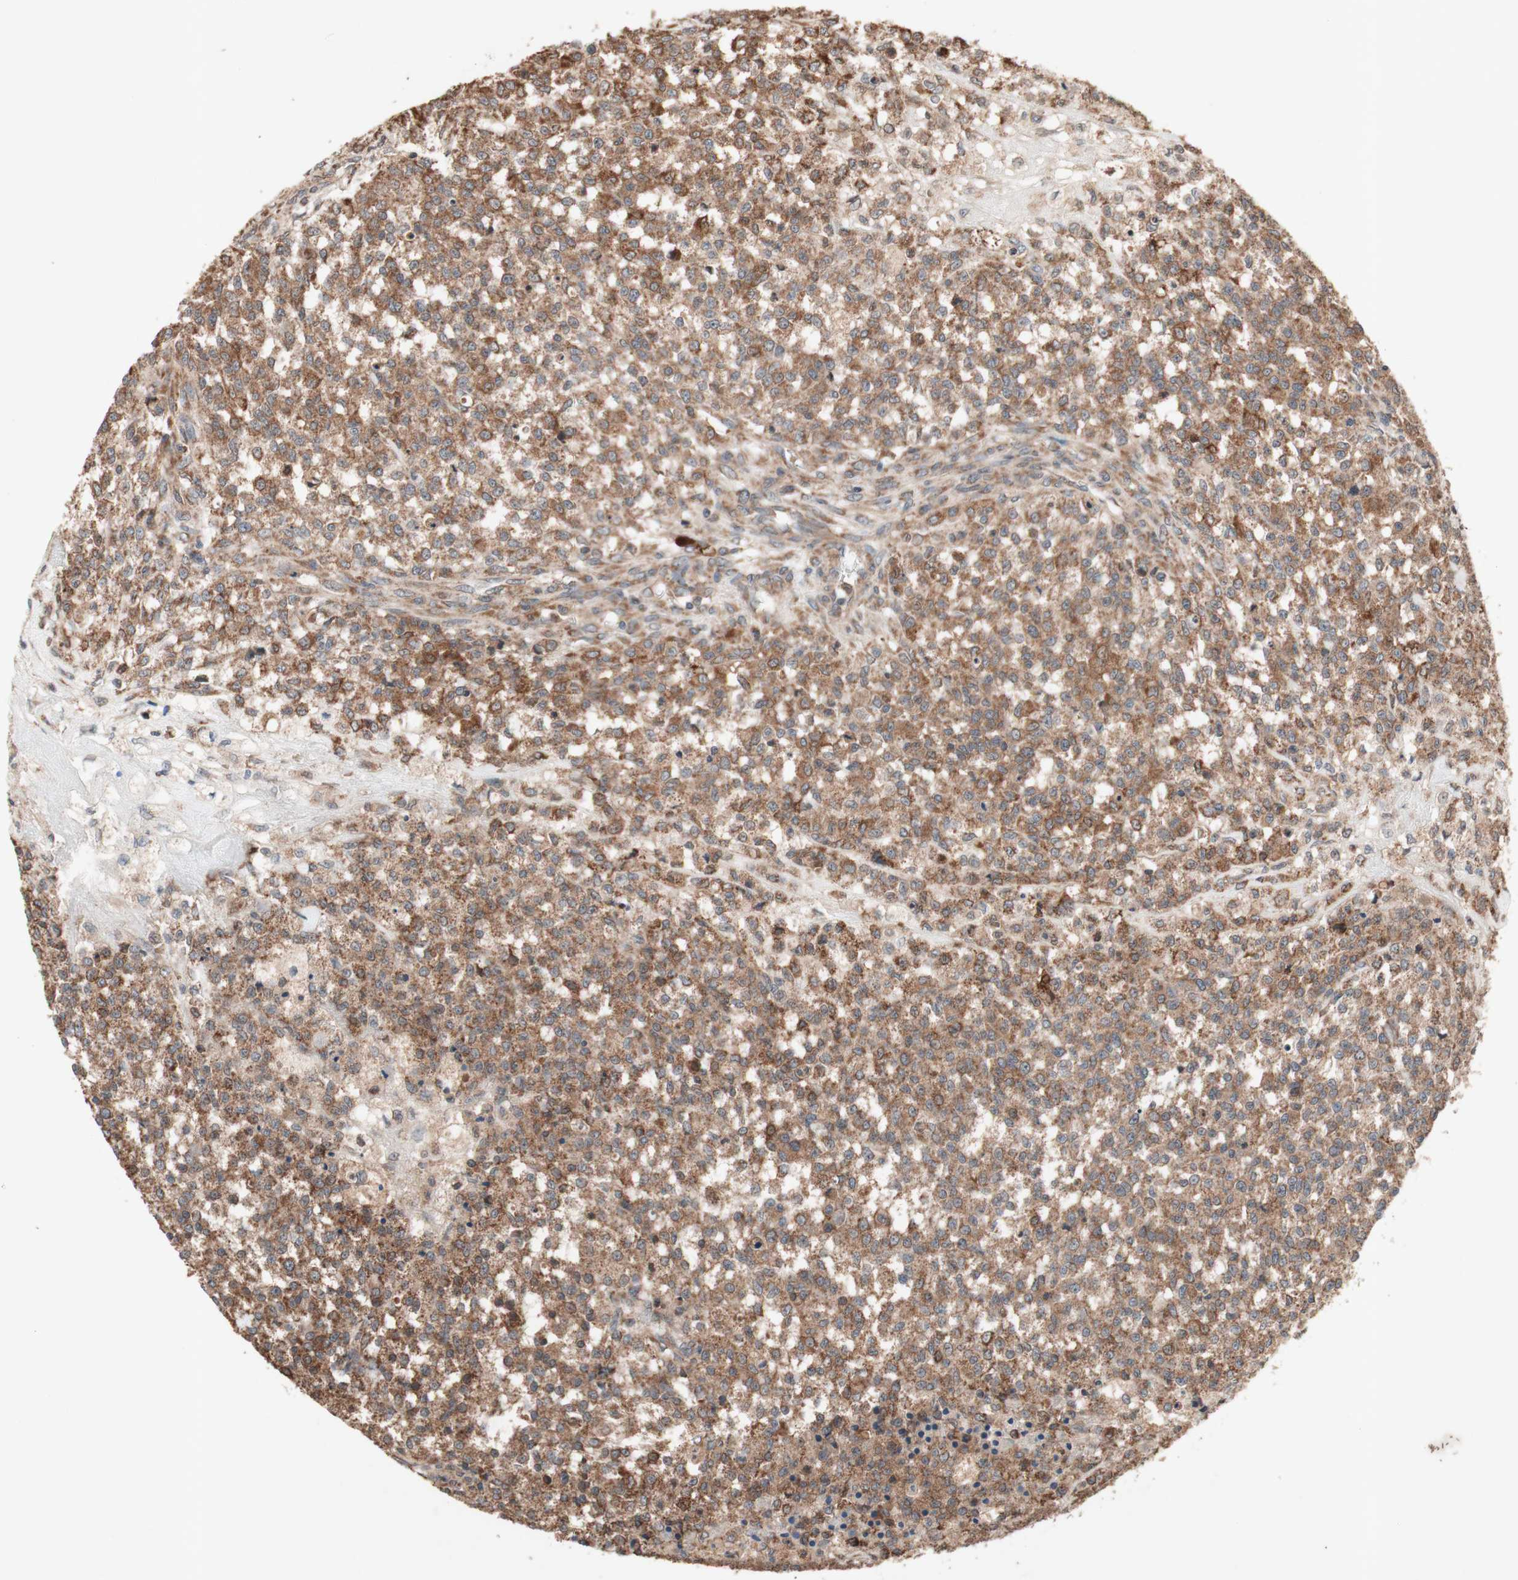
{"staining": {"intensity": "moderate", "quantity": ">75%", "location": "cytoplasmic/membranous"}, "tissue": "testis cancer", "cell_type": "Tumor cells", "image_type": "cancer", "snomed": [{"axis": "morphology", "description": "Seminoma, NOS"}, {"axis": "topography", "description": "Testis"}], "caption": "Immunohistochemical staining of human testis cancer (seminoma) displays medium levels of moderate cytoplasmic/membranous staining in approximately >75% of tumor cells.", "gene": "DDOST", "patient": {"sex": "male", "age": 59}}